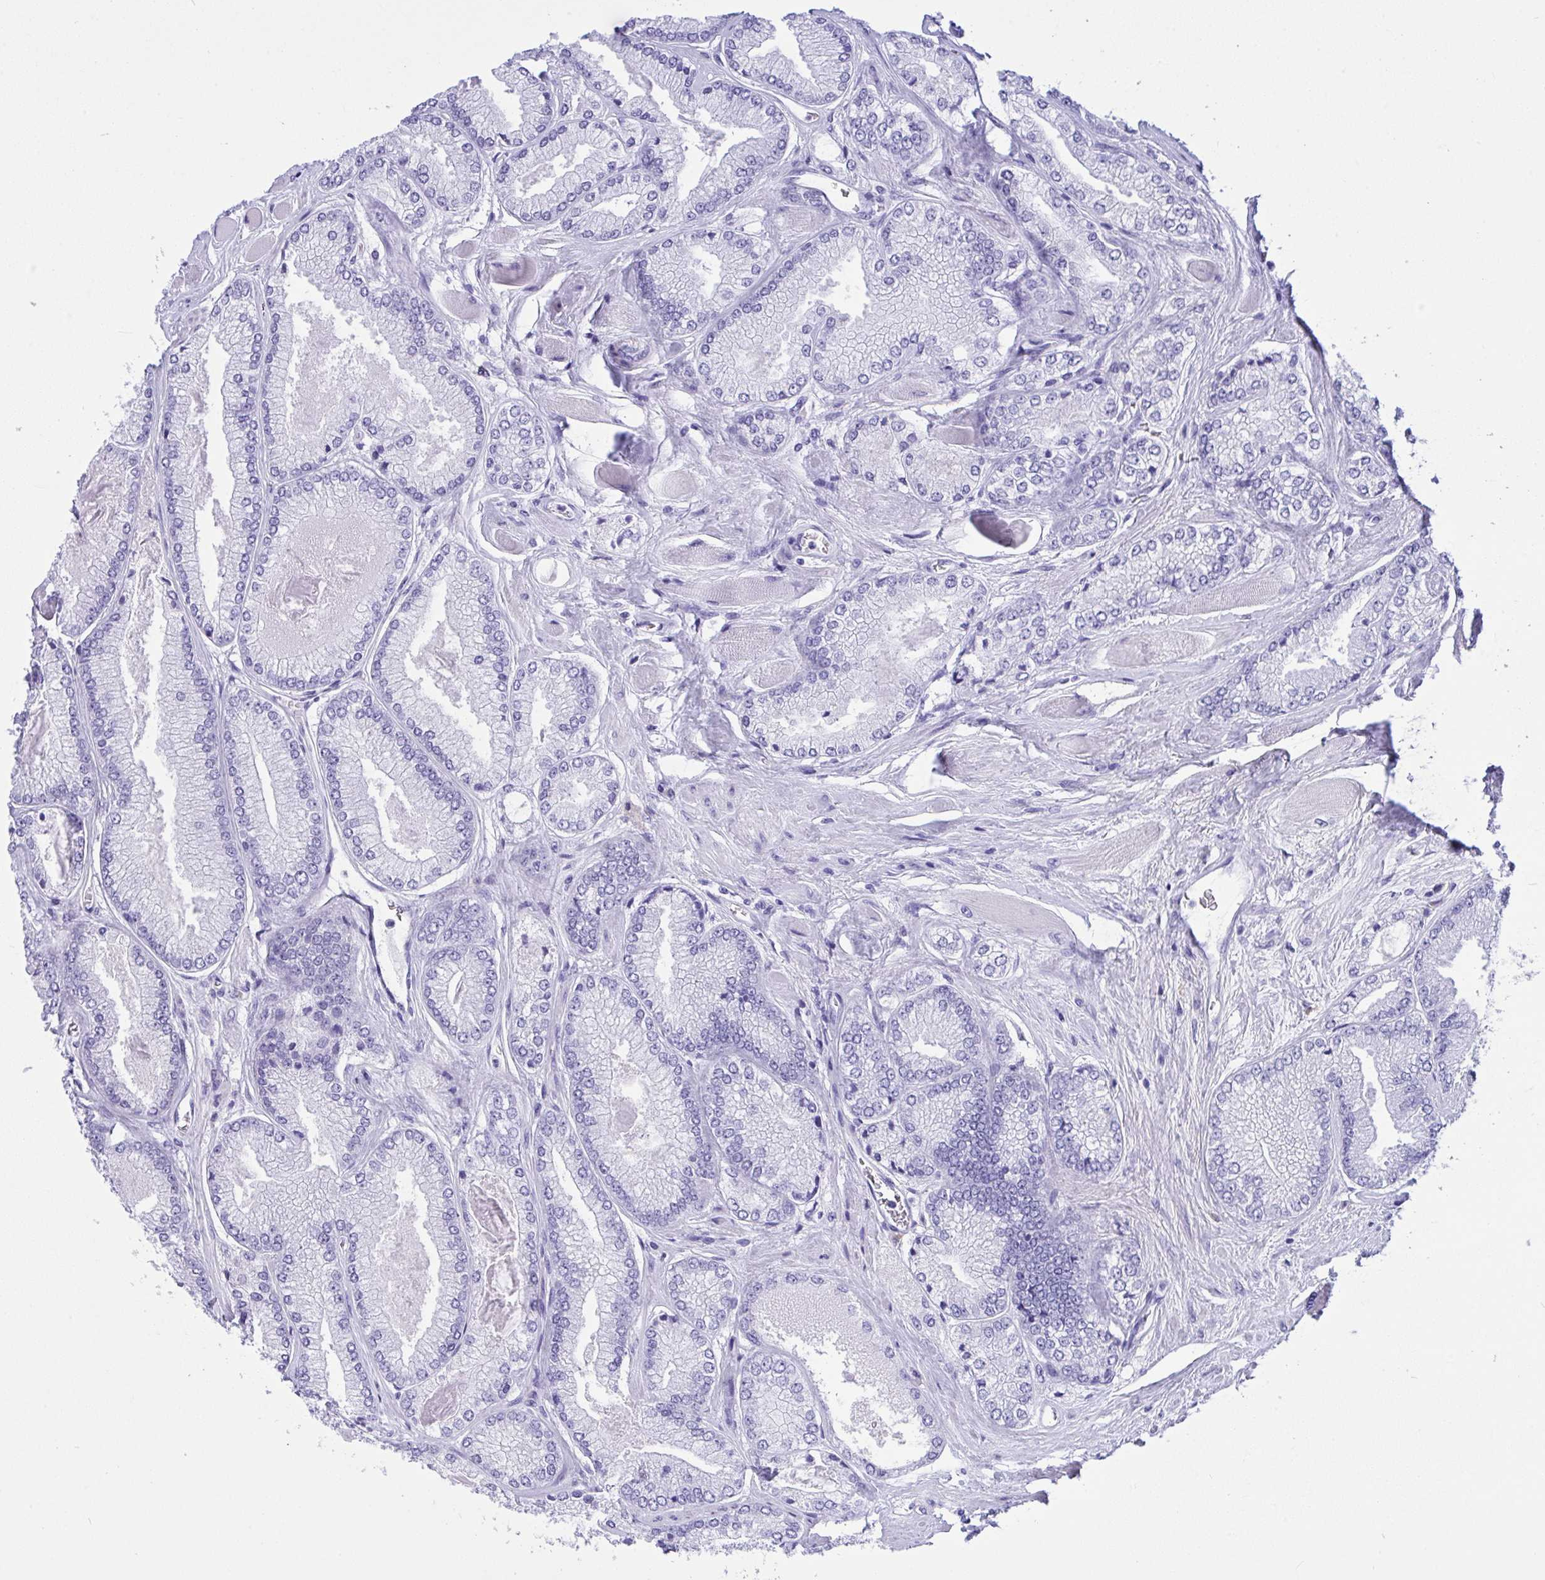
{"staining": {"intensity": "negative", "quantity": "none", "location": "none"}, "tissue": "prostate cancer", "cell_type": "Tumor cells", "image_type": "cancer", "snomed": [{"axis": "morphology", "description": "Adenocarcinoma, Low grade"}, {"axis": "topography", "description": "Prostate"}], "caption": "Tumor cells are negative for brown protein staining in prostate cancer (low-grade adenocarcinoma). (DAB immunohistochemistry visualized using brightfield microscopy, high magnification).", "gene": "BEST4", "patient": {"sex": "male", "age": 67}}